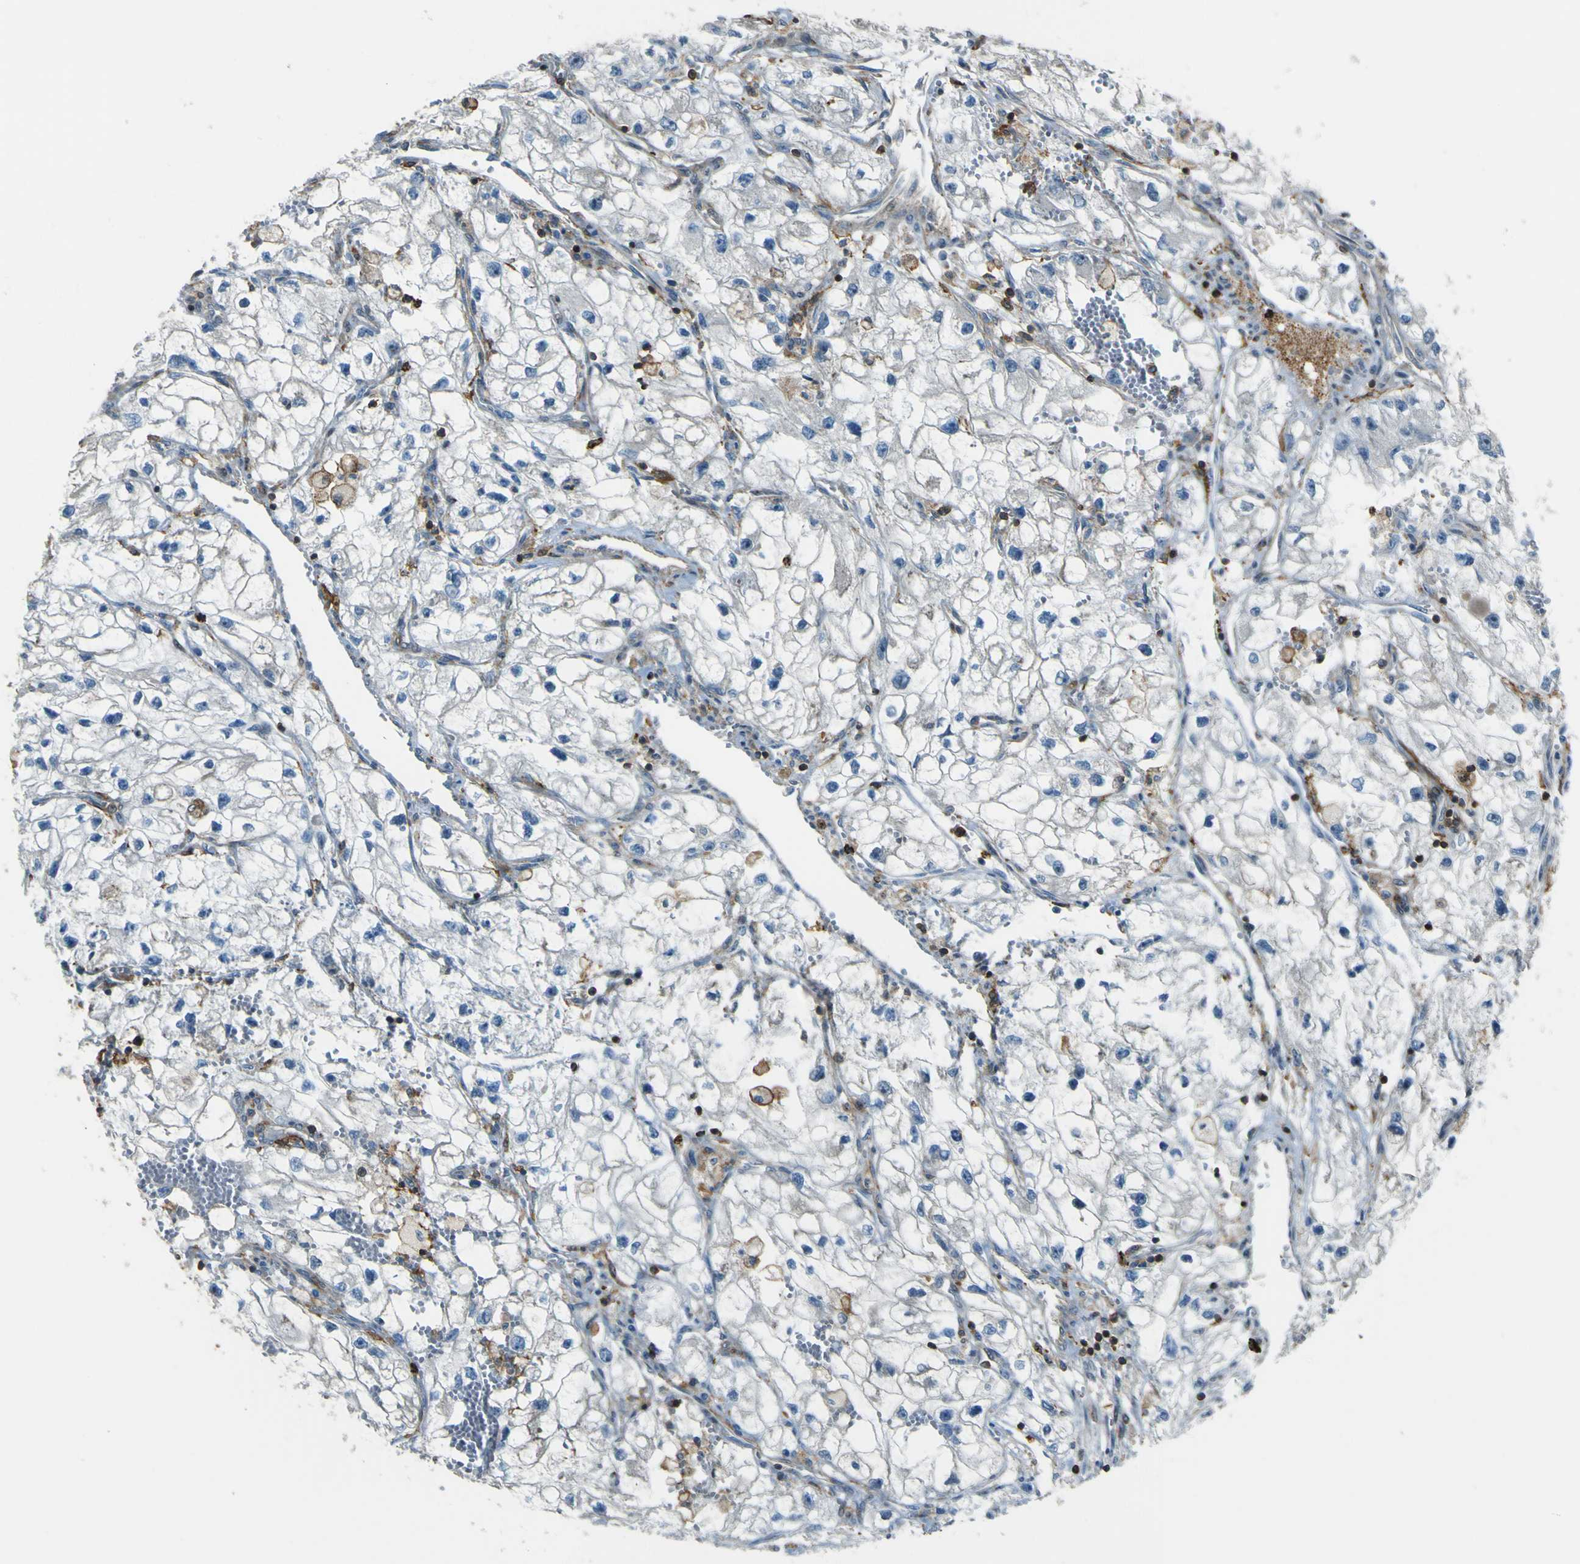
{"staining": {"intensity": "negative", "quantity": "none", "location": "none"}, "tissue": "renal cancer", "cell_type": "Tumor cells", "image_type": "cancer", "snomed": [{"axis": "morphology", "description": "Adenocarcinoma, NOS"}, {"axis": "topography", "description": "Kidney"}], "caption": "An image of human renal cancer is negative for staining in tumor cells.", "gene": "PCDHB5", "patient": {"sex": "female", "age": 70}}